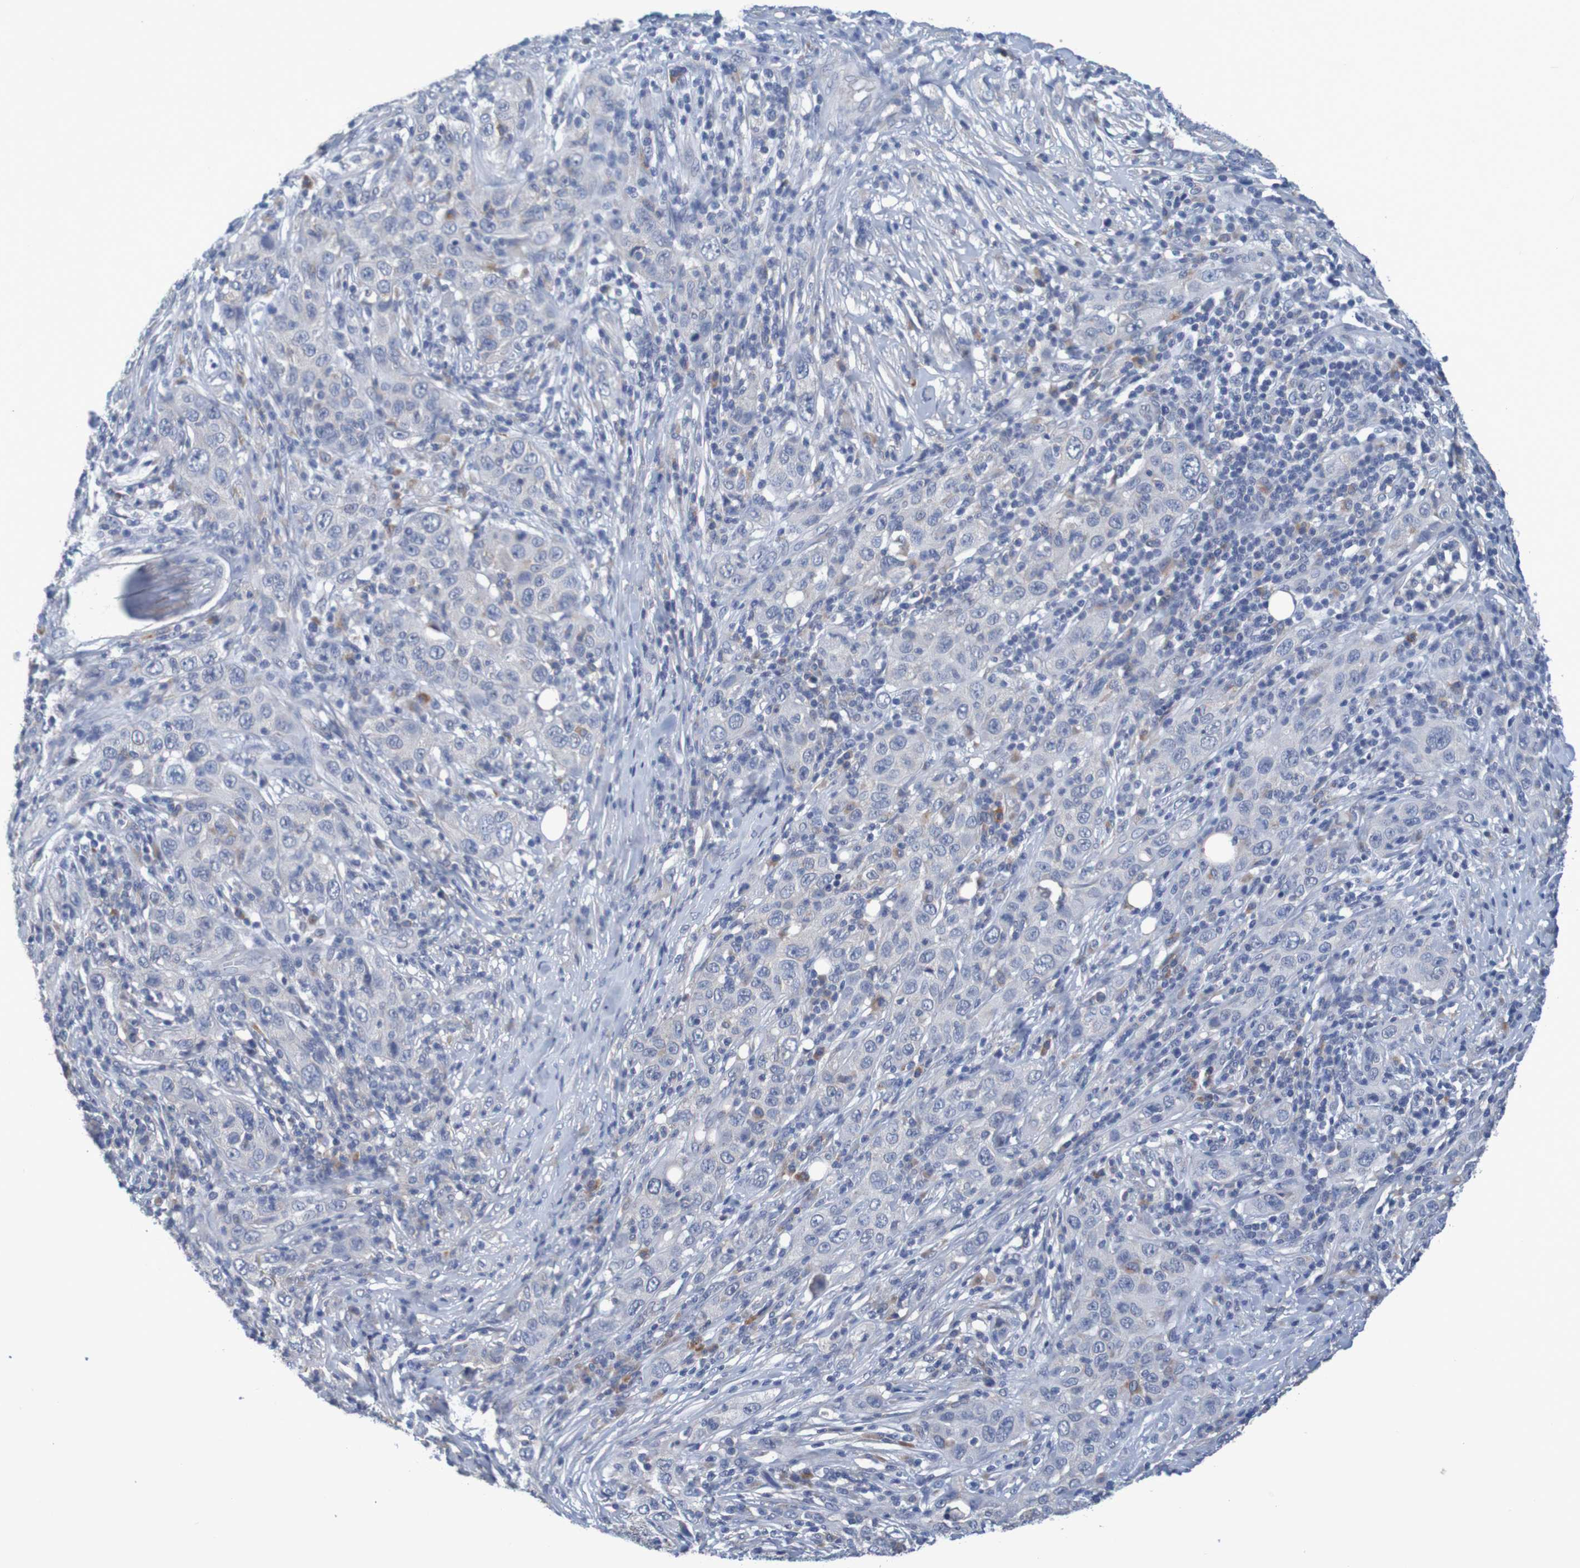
{"staining": {"intensity": "negative", "quantity": "none", "location": "none"}, "tissue": "skin cancer", "cell_type": "Tumor cells", "image_type": "cancer", "snomed": [{"axis": "morphology", "description": "Squamous cell carcinoma, NOS"}, {"axis": "topography", "description": "Skin"}], "caption": "The immunohistochemistry image has no significant positivity in tumor cells of skin squamous cell carcinoma tissue.", "gene": "LTA", "patient": {"sex": "female", "age": 88}}